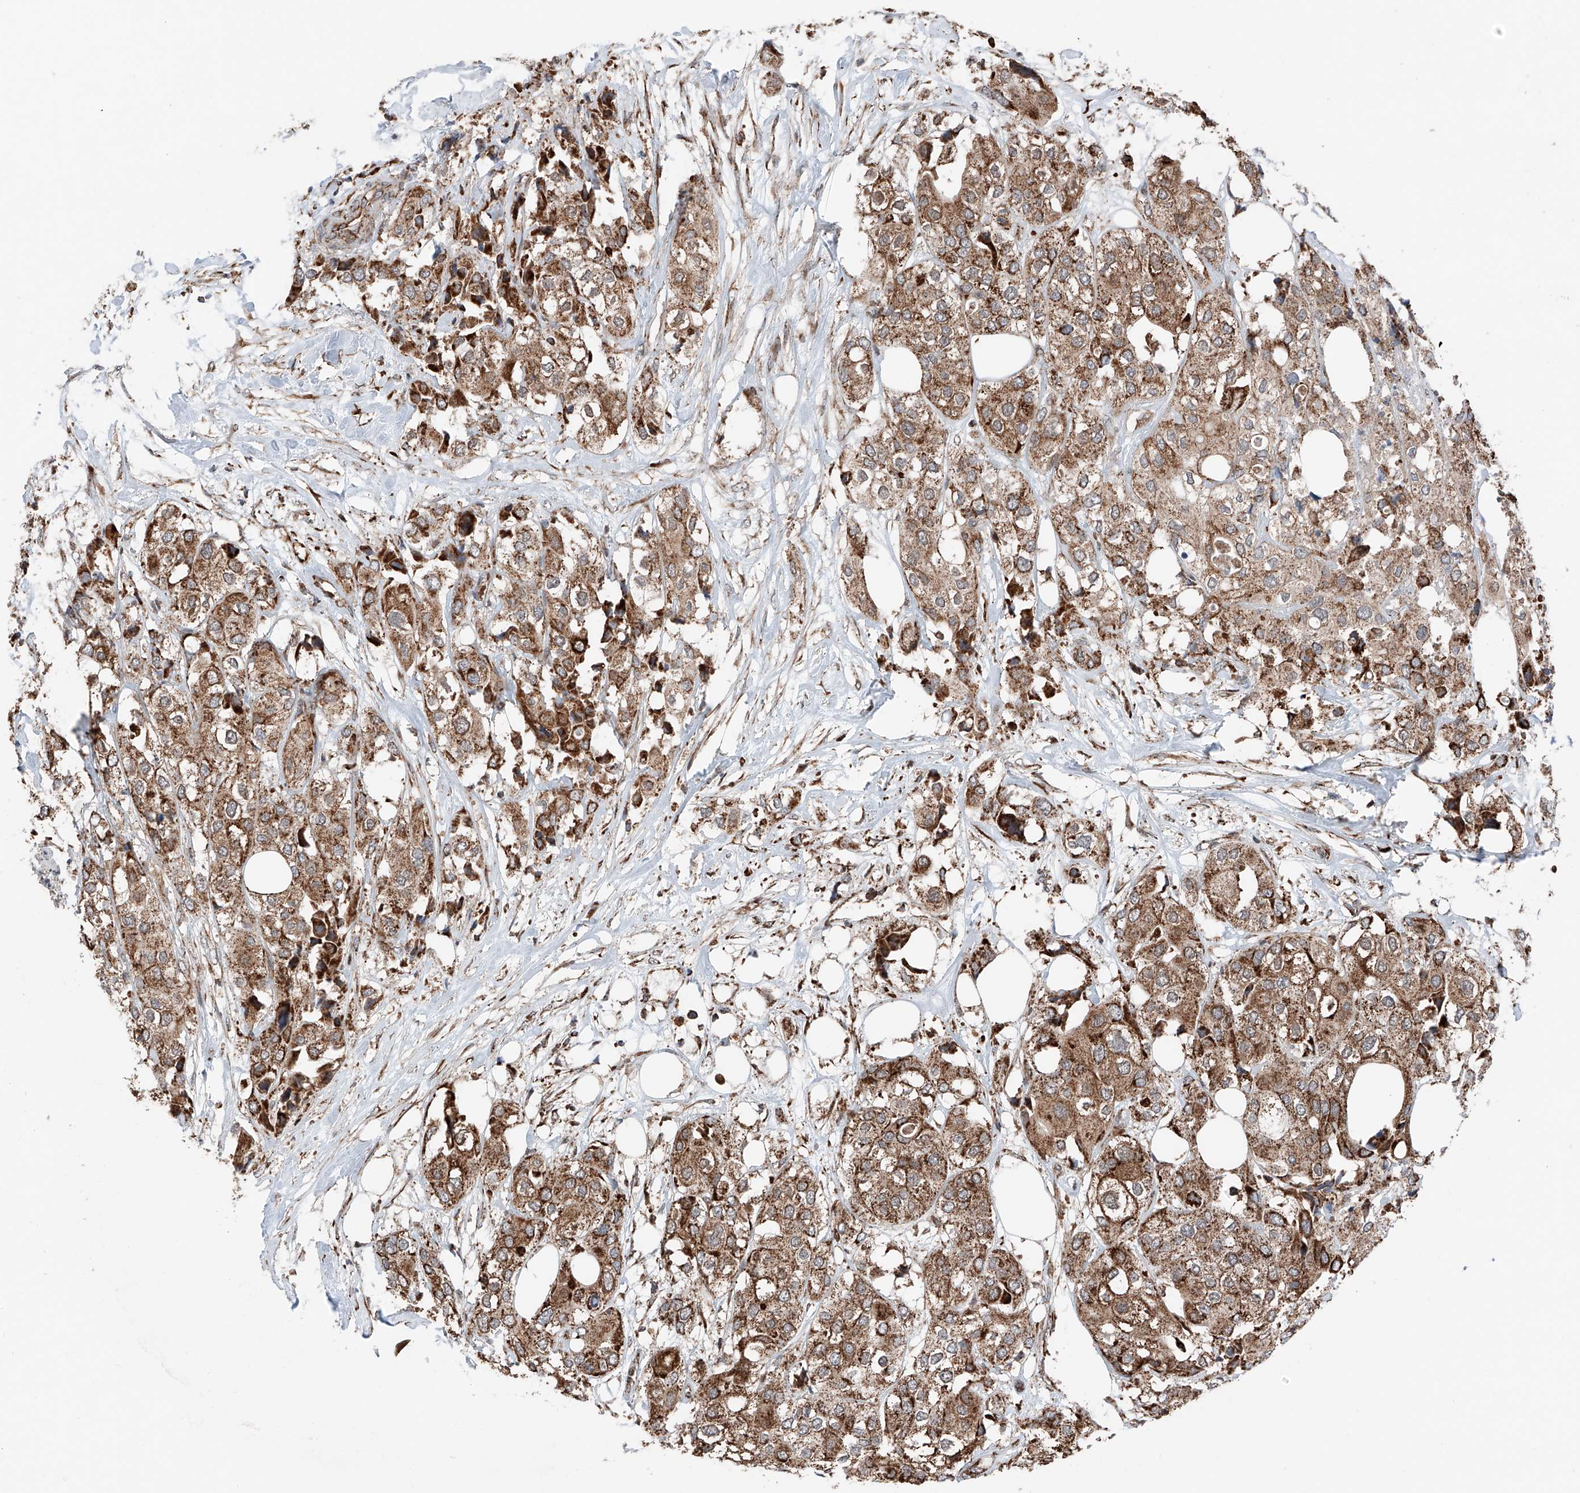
{"staining": {"intensity": "moderate", "quantity": ">75%", "location": "cytoplasmic/membranous"}, "tissue": "urothelial cancer", "cell_type": "Tumor cells", "image_type": "cancer", "snomed": [{"axis": "morphology", "description": "Urothelial carcinoma, High grade"}, {"axis": "topography", "description": "Urinary bladder"}], "caption": "A micrograph showing moderate cytoplasmic/membranous expression in about >75% of tumor cells in urothelial cancer, as visualized by brown immunohistochemical staining.", "gene": "ZSCAN29", "patient": {"sex": "male", "age": 64}}